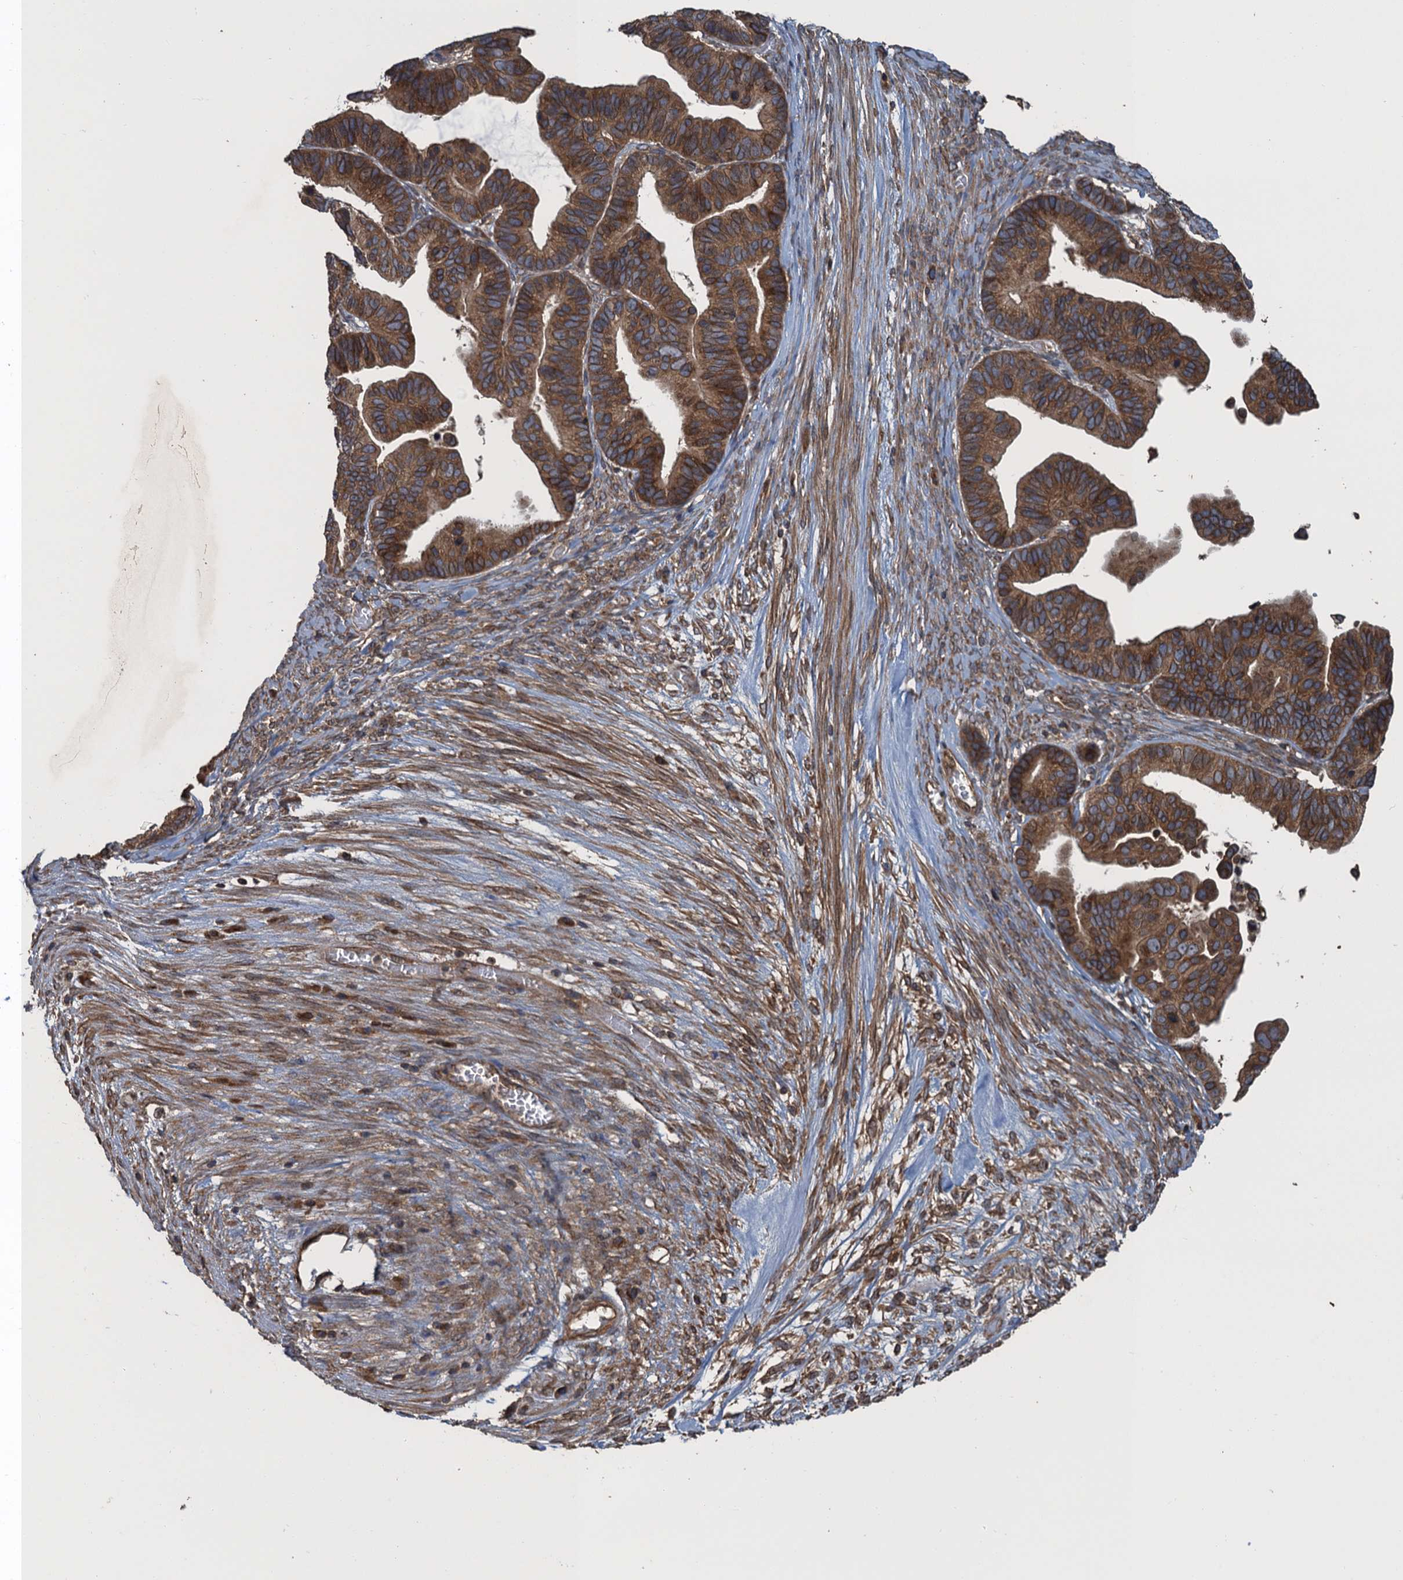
{"staining": {"intensity": "moderate", "quantity": ">75%", "location": "cytoplasmic/membranous"}, "tissue": "ovarian cancer", "cell_type": "Tumor cells", "image_type": "cancer", "snomed": [{"axis": "morphology", "description": "Cystadenocarcinoma, serous, NOS"}, {"axis": "topography", "description": "Ovary"}], "caption": "Approximately >75% of tumor cells in human ovarian cancer exhibit moderate cytoplasmic/membranous protein staining as visualized by brown immunohistochemical staining.", "gene": "GLE1", "patient": {"sex": "female", "age": 56}}